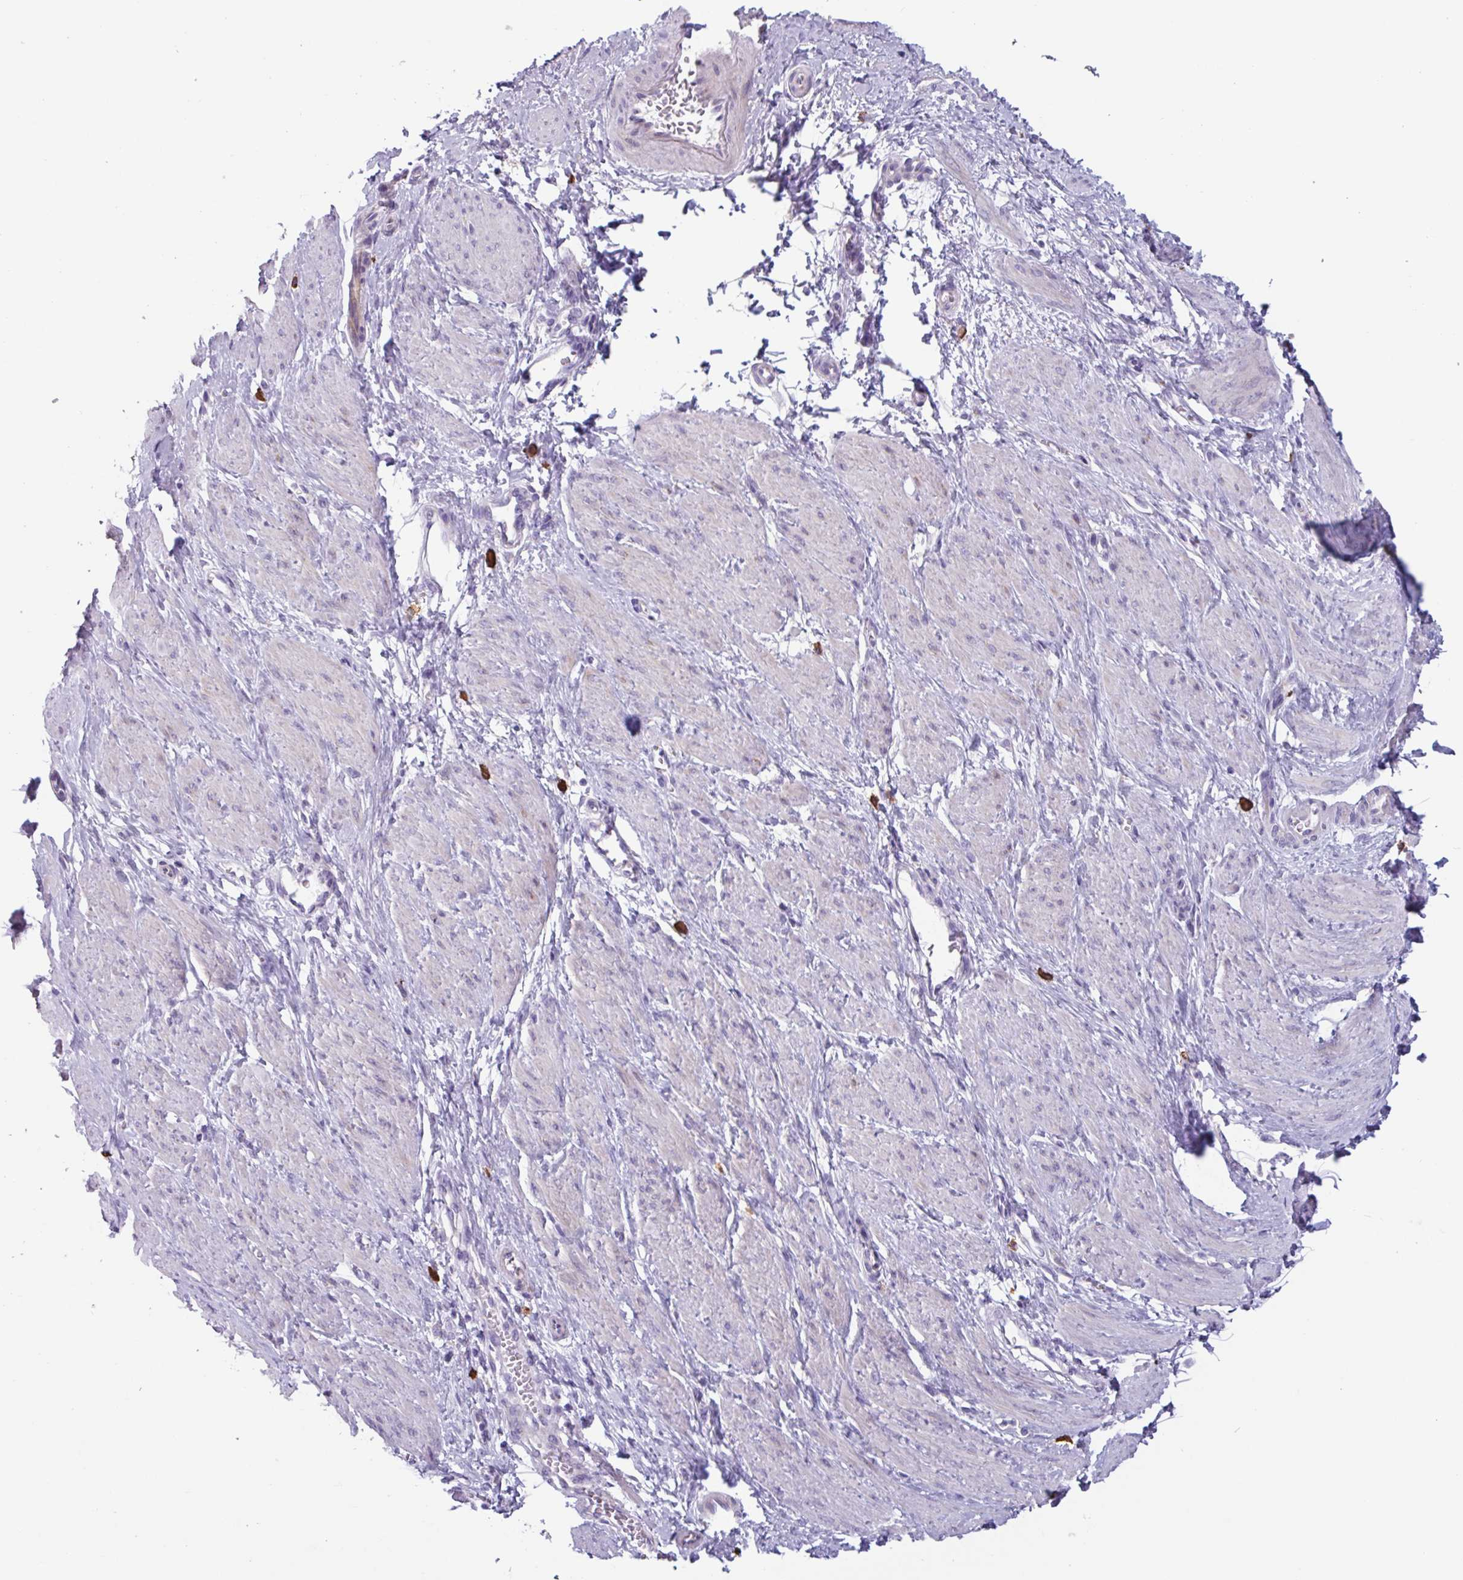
{"staining": {"intensity": "negative", "quantity": "none", "location": "none"}, "tissue": "smooth muscle", "cell_type": "Smooth muscle cells", "image_type": "normal", "snomed": [{"axis": "morphology", "description": "Normal tissue, NOS"}, {"axis": "topography", "description": "Smooth muscle"}, {"axis": "topography", "description": "Uterus"}], "caption": "This image is of normal smooth muscle stained with immunohistochemistry (IHC) to label a protein in brown with the nuclei are counter-stained blue. There is no staining in smooth muscle cells.", "gene": "ADGRE1", "patient": {"sex": "female", "age": 39}}